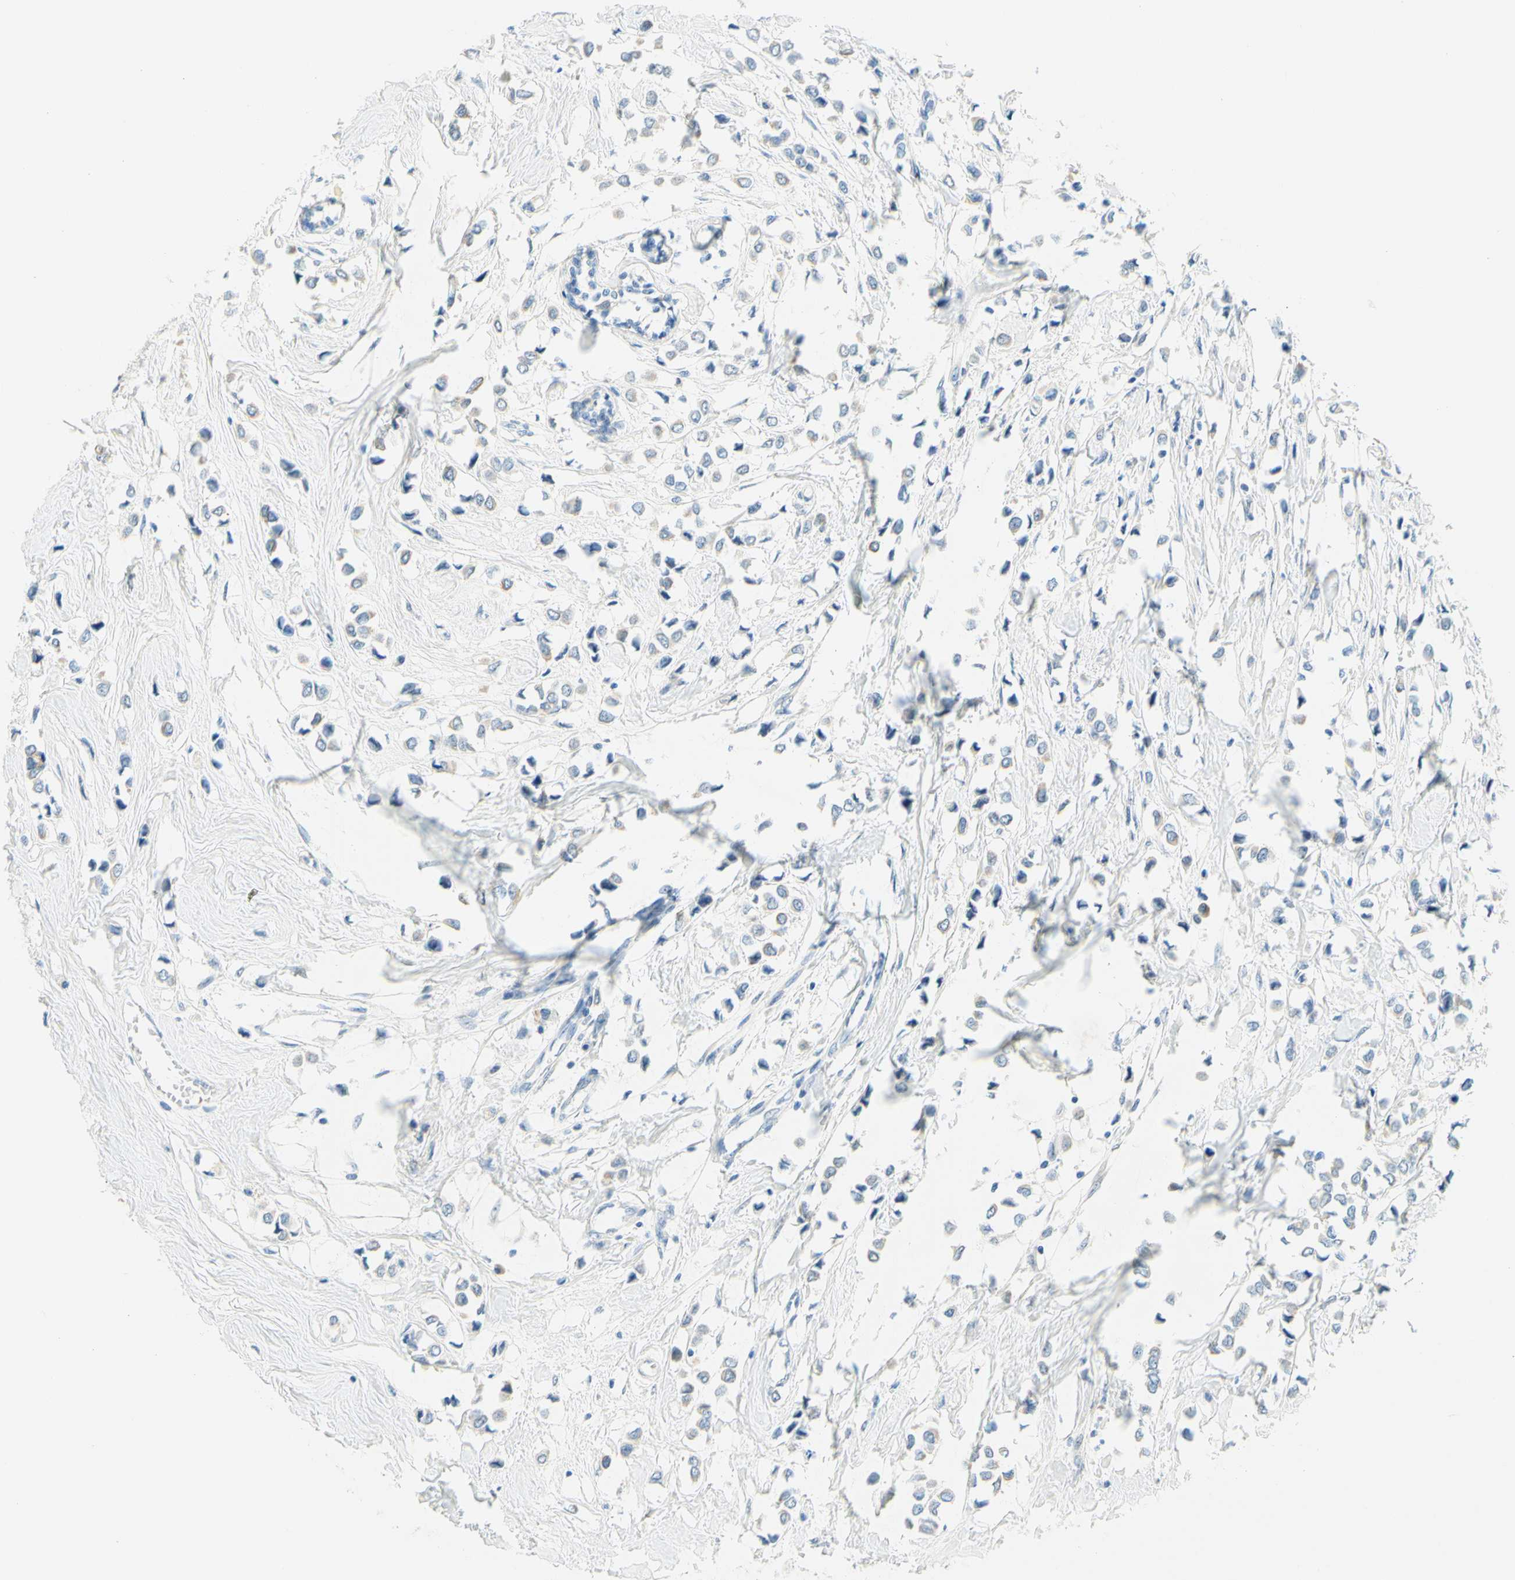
{"staining": {"intensity": "weak", "quantity": "<25%", "location": "cytoplasmic/membranous"}, "tissue": "breast cancer", "cell_type": "Tumor cells", "image_type": "cancer", "snomed": [{"axis": "morphology", "description": "Lobular carcinoma"}, {"axis": "topography", "description": "Breast"}], "caption": "Tumor cells are negative for brown protein staining in lobular carcinoma (breast).", "gene": "ENTREP2", "patient": {"sex": "female", "age": 51}}